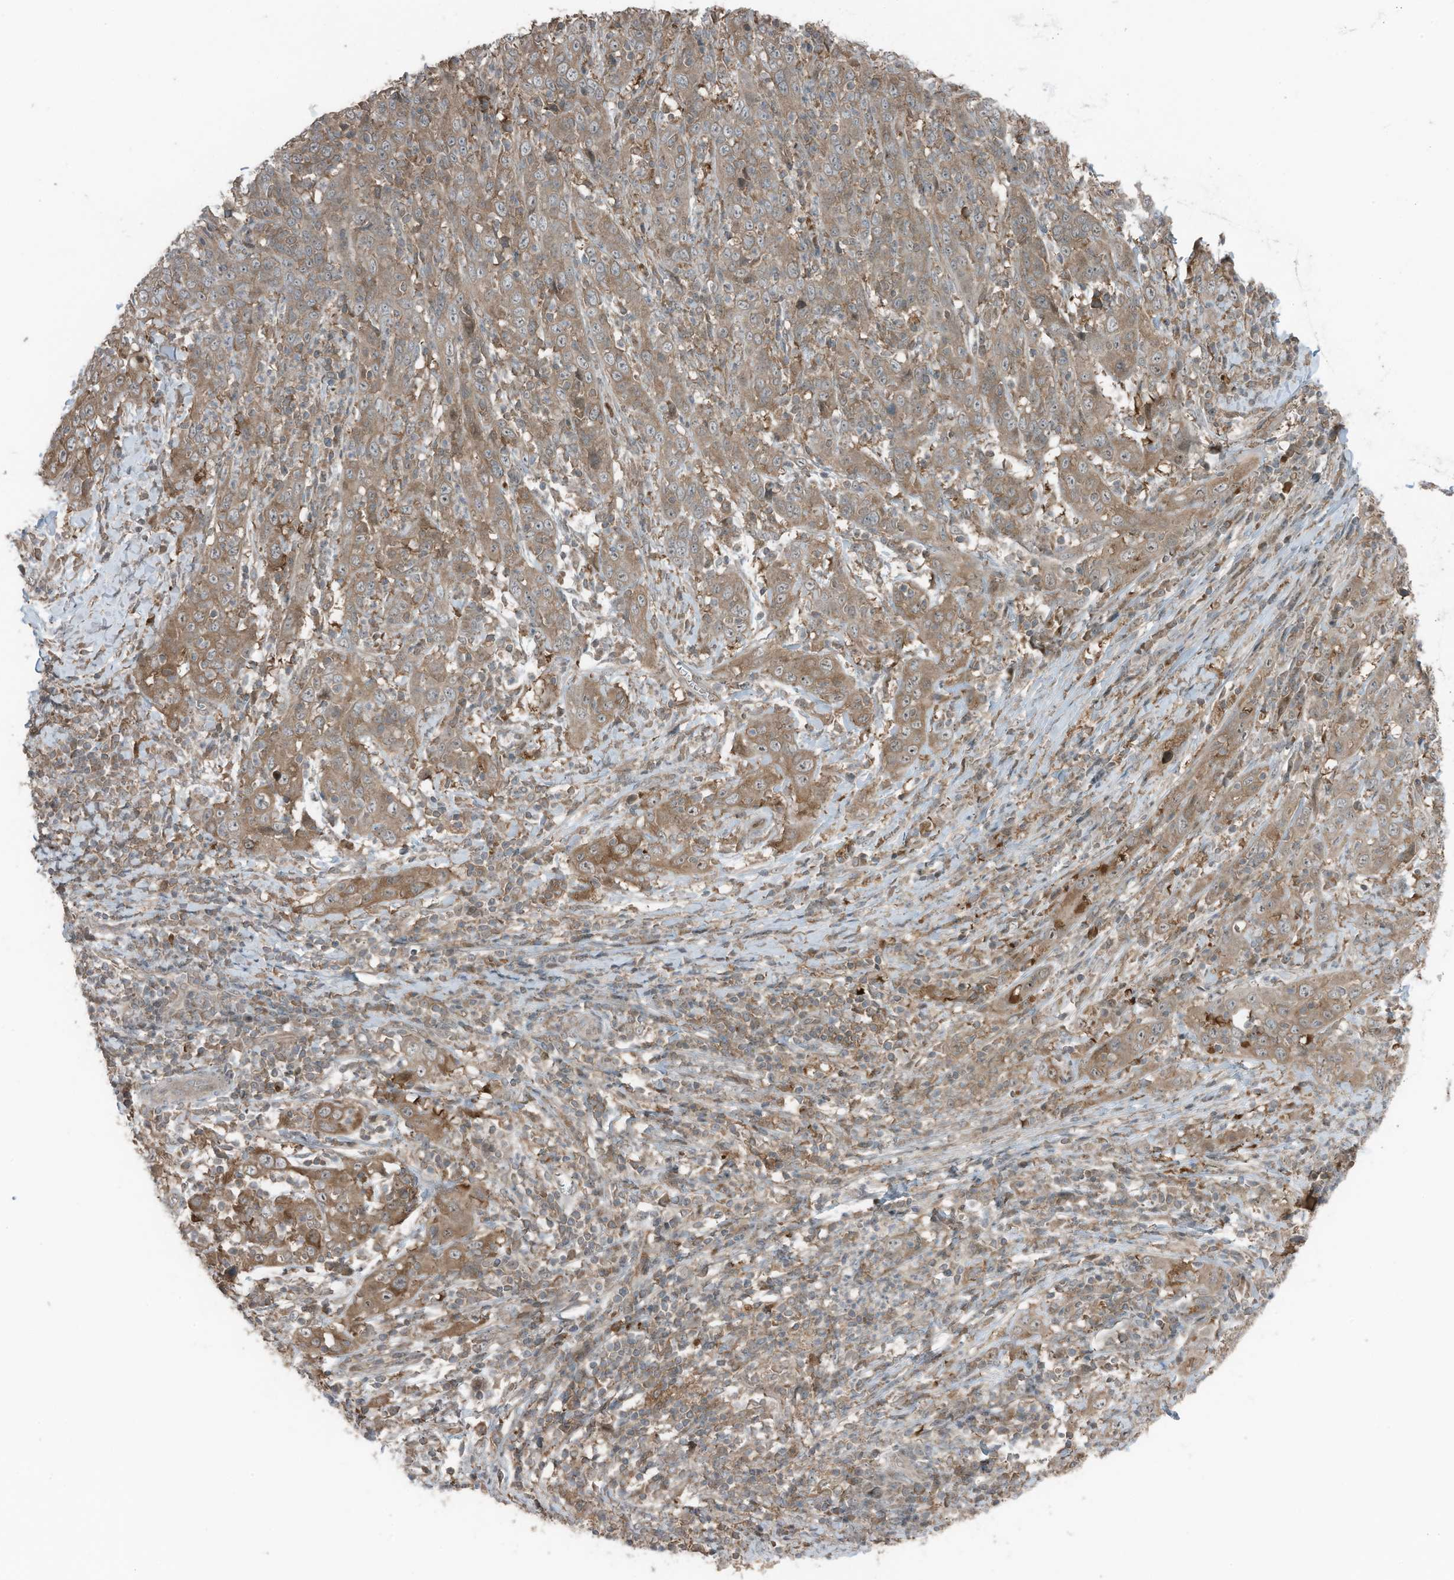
{"staining": {"intensity": "moderate", "quantity": ">75%", "location": "cytoplasmic/membranous"}, "tissue": "cervical cancer", "cell_type": "Tumor cells", "image_type": "cancer", "snomed": [{"axis": "morphology", "description": "Squamous cell carcinoma, NOS"}, {"axis": "topography", "description": "Cervix"}], "caption": "The micrograph exhibits a brown stain indicating the presence of a protein in the cytoplasmic/membranous of tumor cells in cervical squamous cell carcinoma.", "gene": "TXNDC9", "patient": {"sex": "female", "age": 46}}